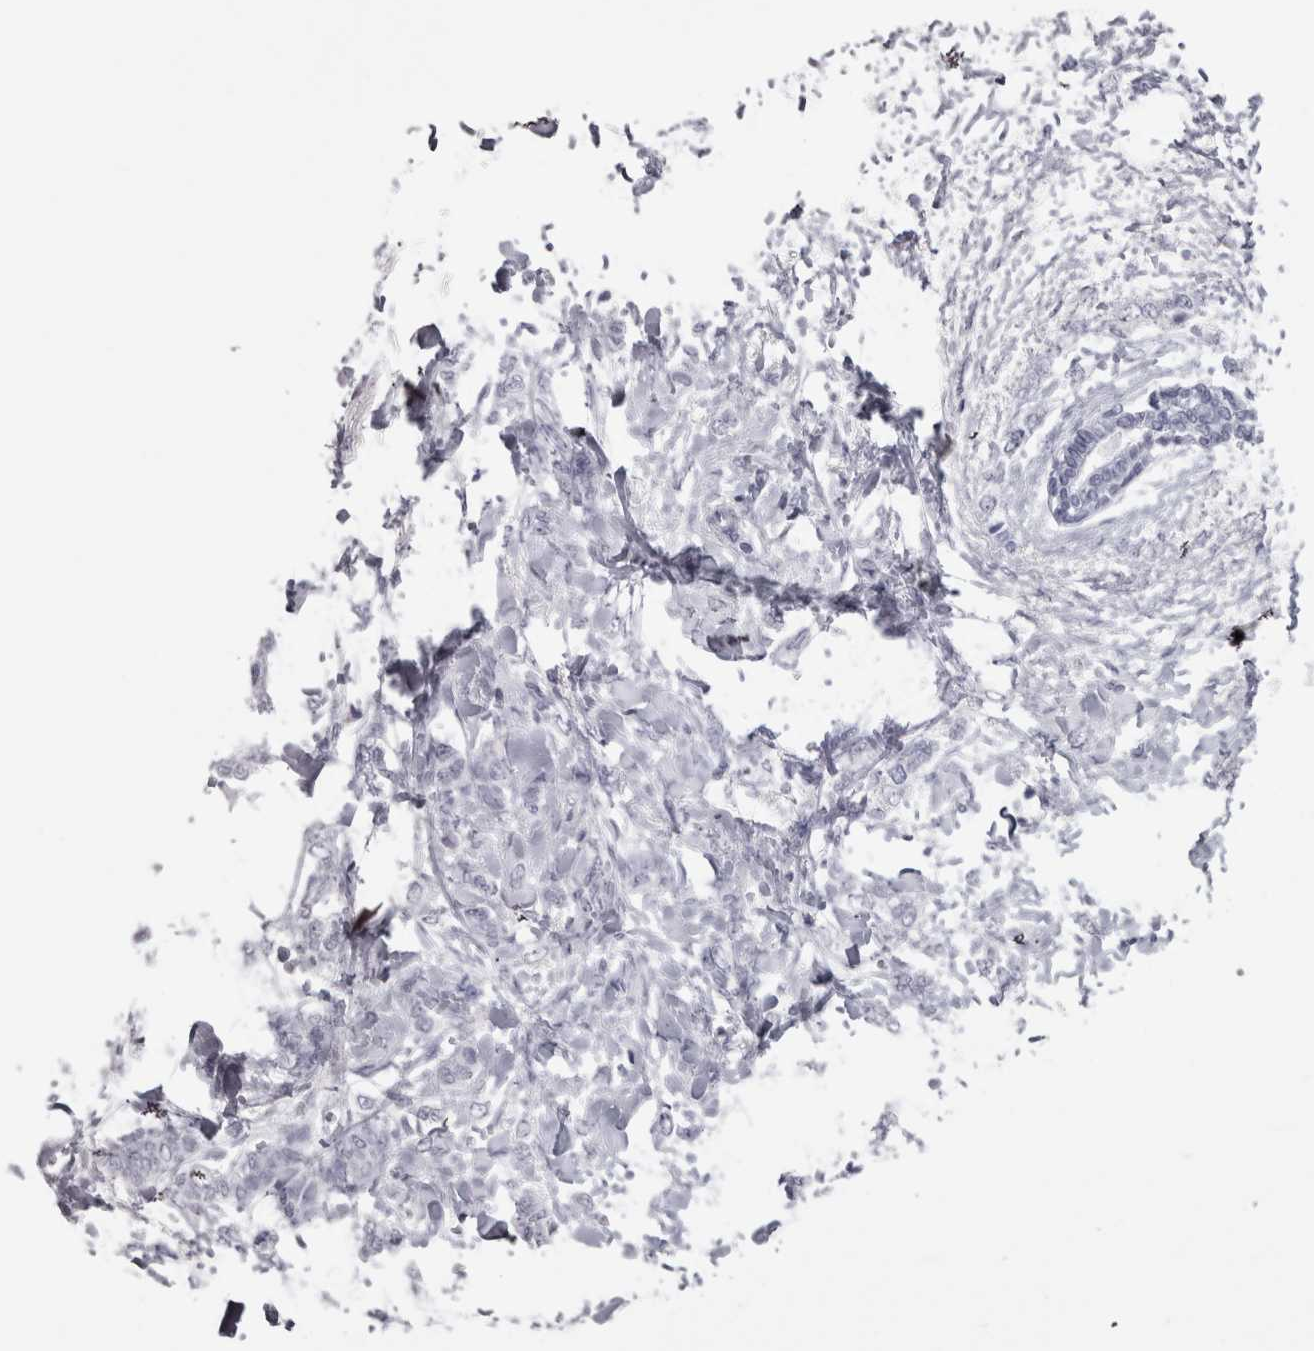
{"staining": {"intensity": "negative", "quantity": "none", "location": "none"}, "tissue": "breast cancer", "cell_type": "Tumor cells", "image_type": "cancer", "snomed": [{"axis": "morphology", "description": "Lobular carcinoma, in situ"}, {"axis": "morphology", "description": "Lobular carcinoma"}, {"axis": "topography", "description": "Breast"}], "caption": "IHC histopathology image of human breast cancer (lobular carcinoma) stained for a protein (brown), which reveals no expression in tumor cells.", "gene": "SAA4", "patient": {"sex": "female", "age": 41}}